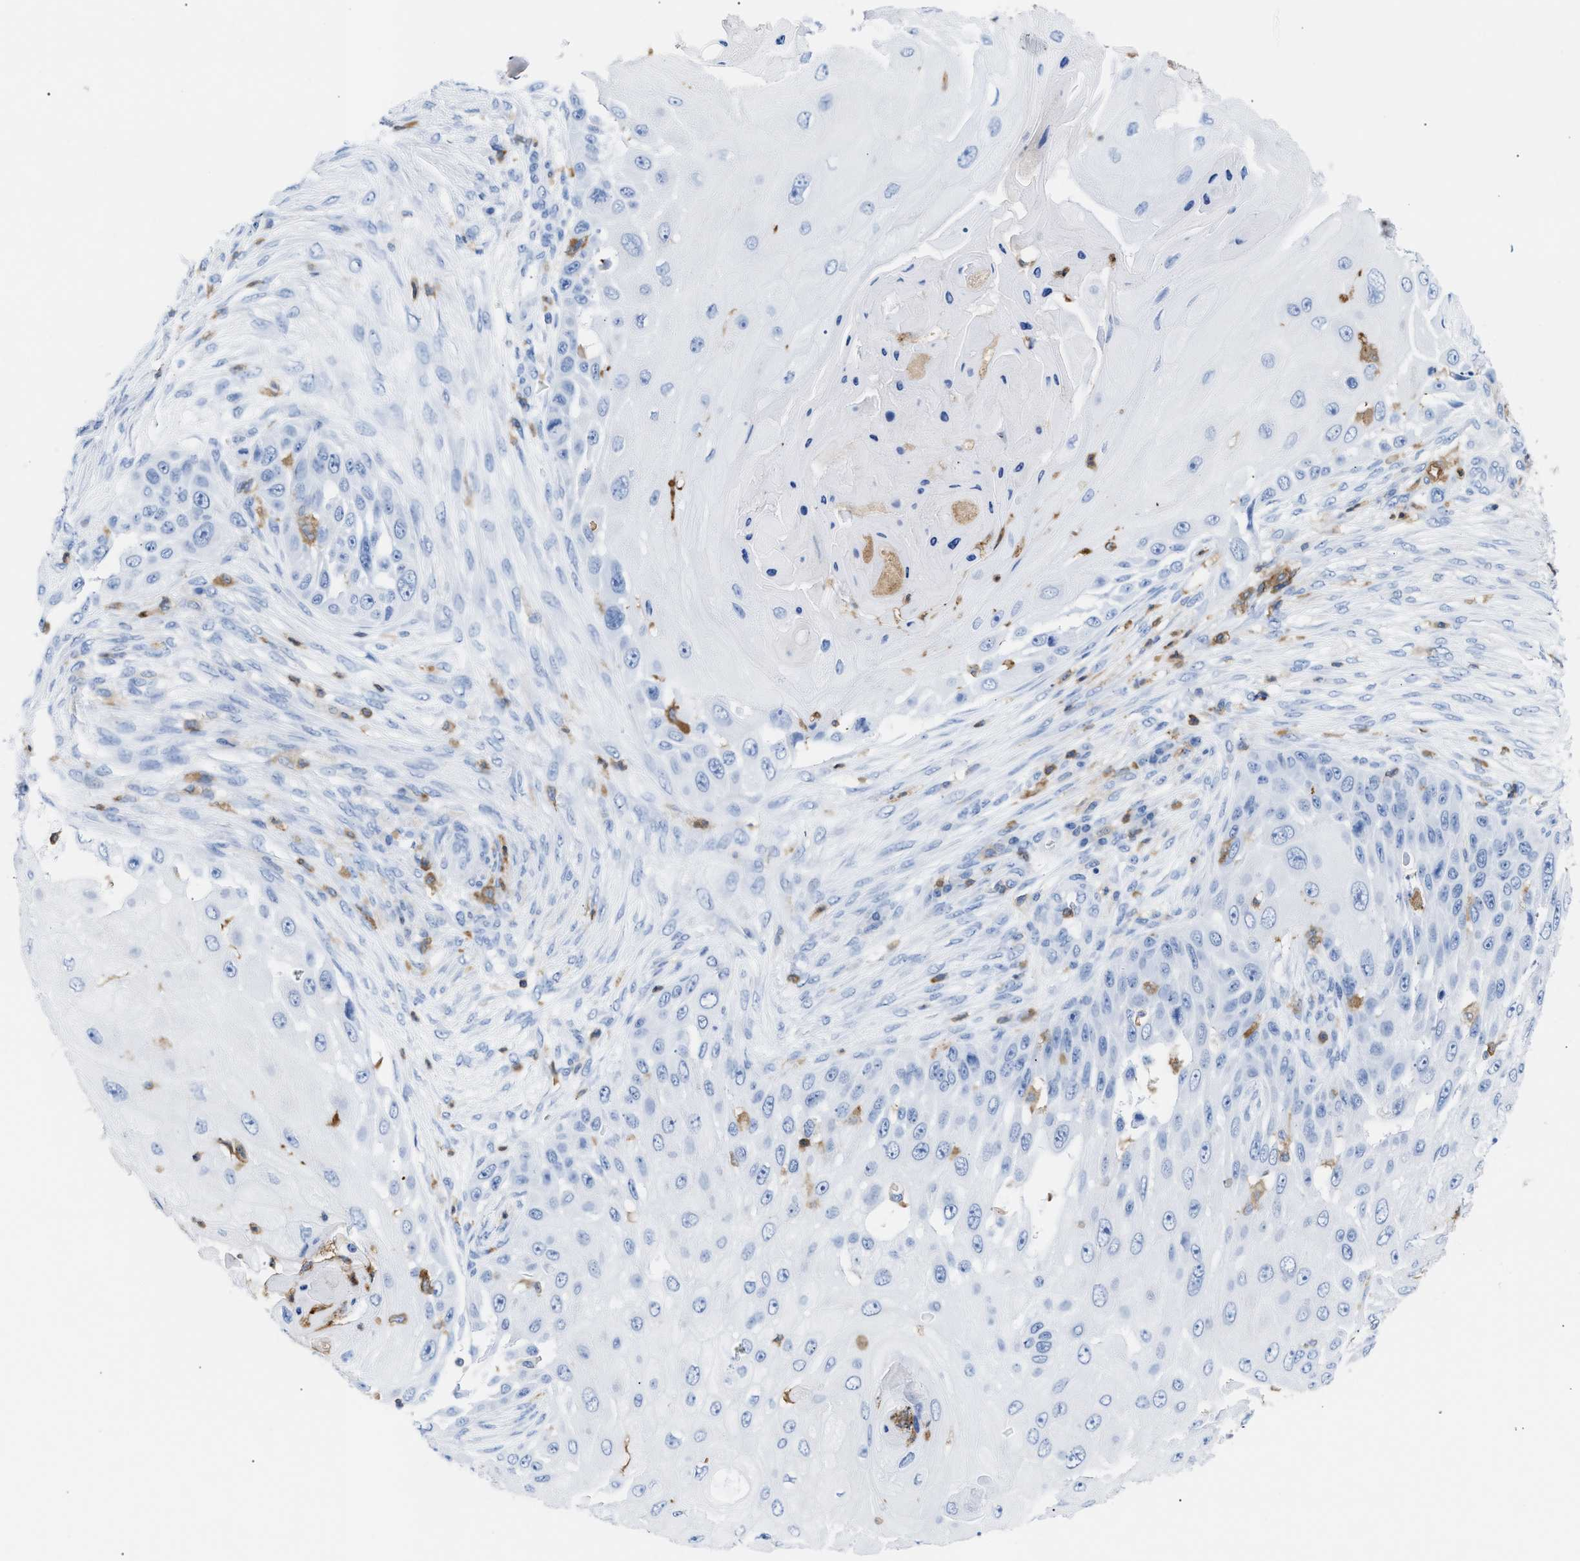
{"staining": {"intensity": "negative", "quantity": "none", "location": "none"}, "tissue": "skin cancer", "cell_type": "Tumor cells", "image_type": "cancer", "snomed": [{"axis": "morphology", "description": "Squamous cell carcinoma, NOS"}, {"axis": "topography", "description": "Skin"}], "caption": "Immunohistochemical staining of squamous cell carcinoma (skin) shows no significant positivity in tumor cells.", "gene": "LCP1", "patient": {"sex": "female", "age": 44}}